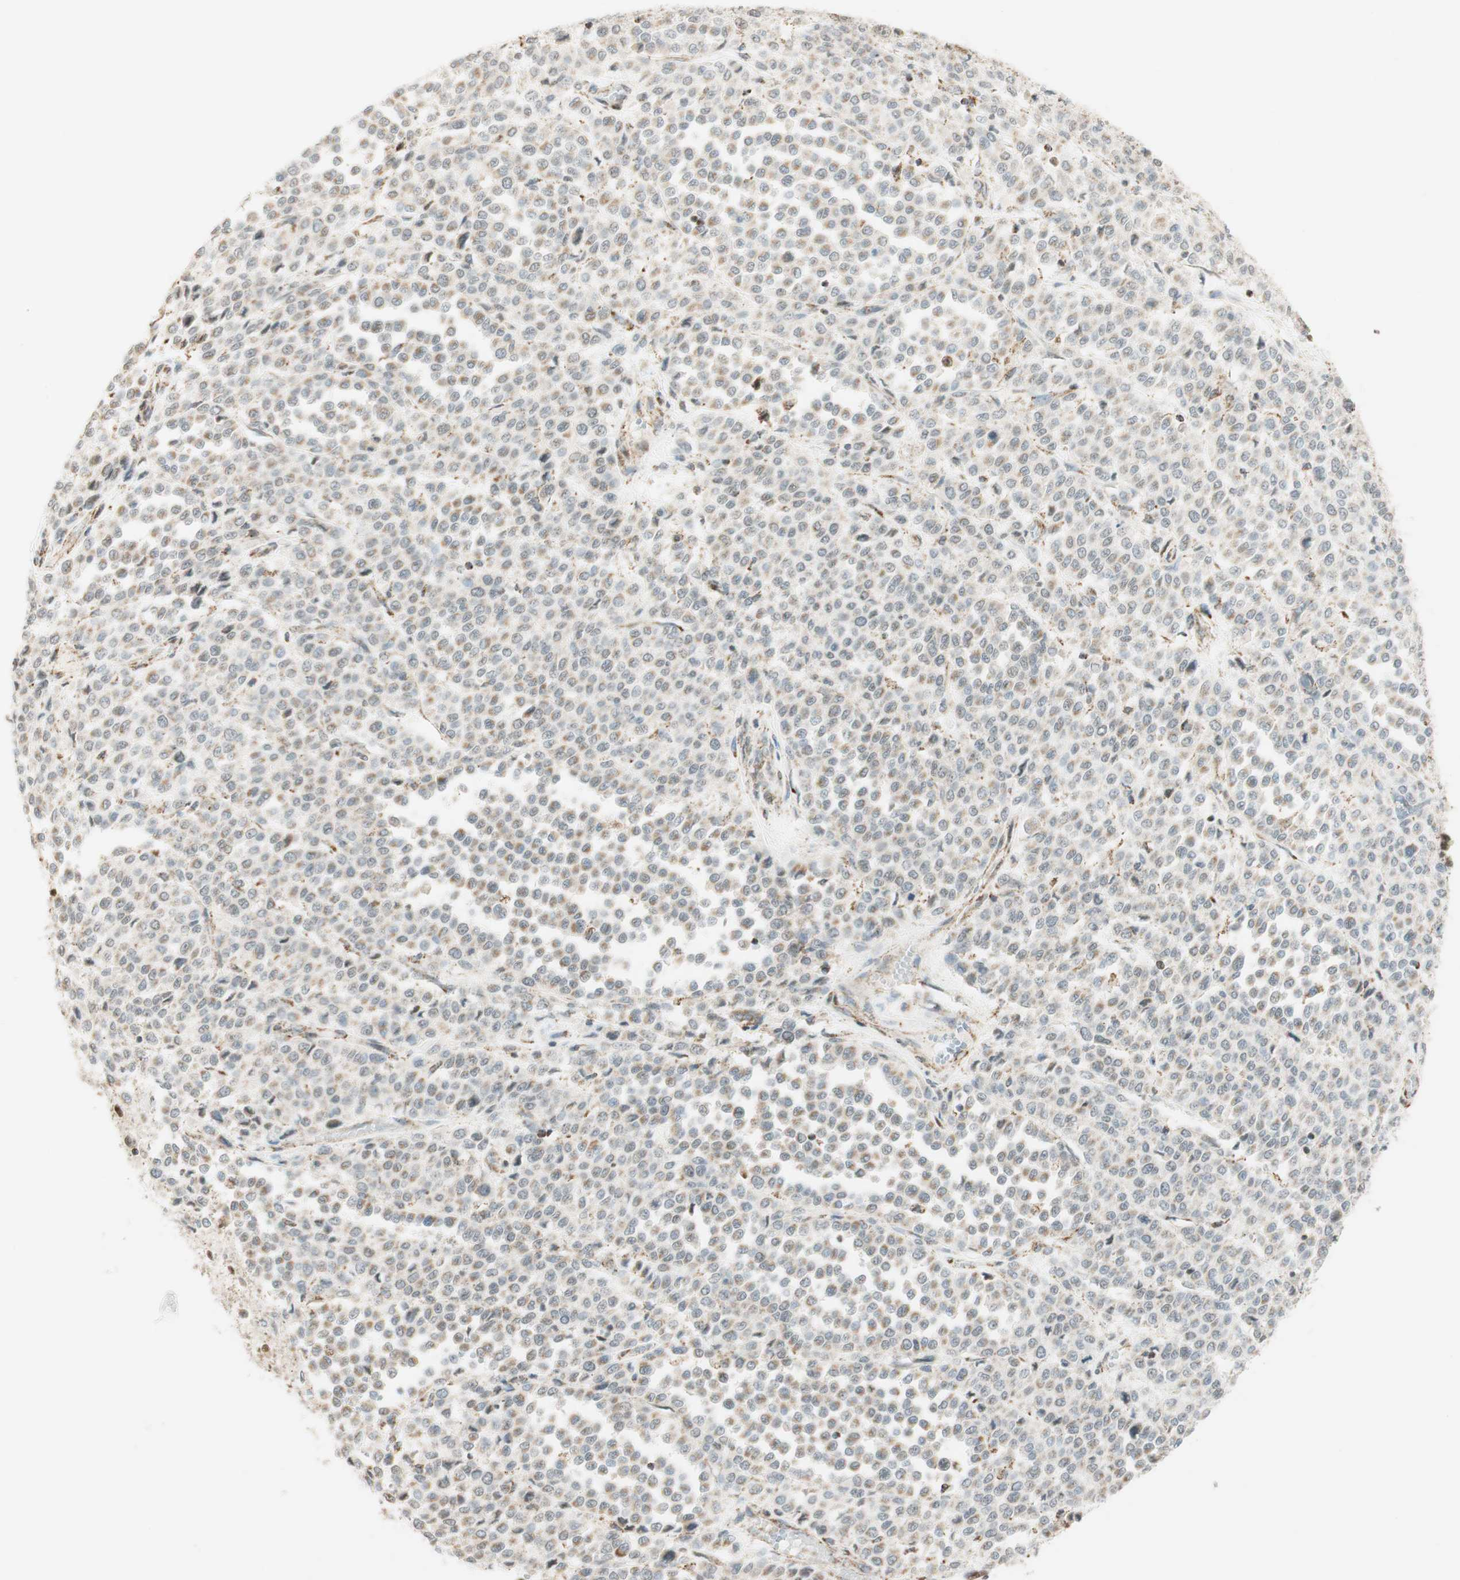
{"staining": {"intensity": "weak", "quantity": "25%-75%", "location": "cytoplasmic/membranous"}, "tissue": "melanoma", "cell_type": "Tumor cells", "image_type": "cancer", "snomed": [{"axis": "morphology", "description": "Malignant melanoma, Metastatic site"}, {"axis": "topography", "description": "Pancreas"}], "caption": "IHC micrograph of human melanoma stained for a protein (brown), which displays low levels of weak cytoplasmic/membranous expression in about 25%-75% of tumor cells.", "gene": "ZNF782", "patient": {"sex": "female", "age": 30}}